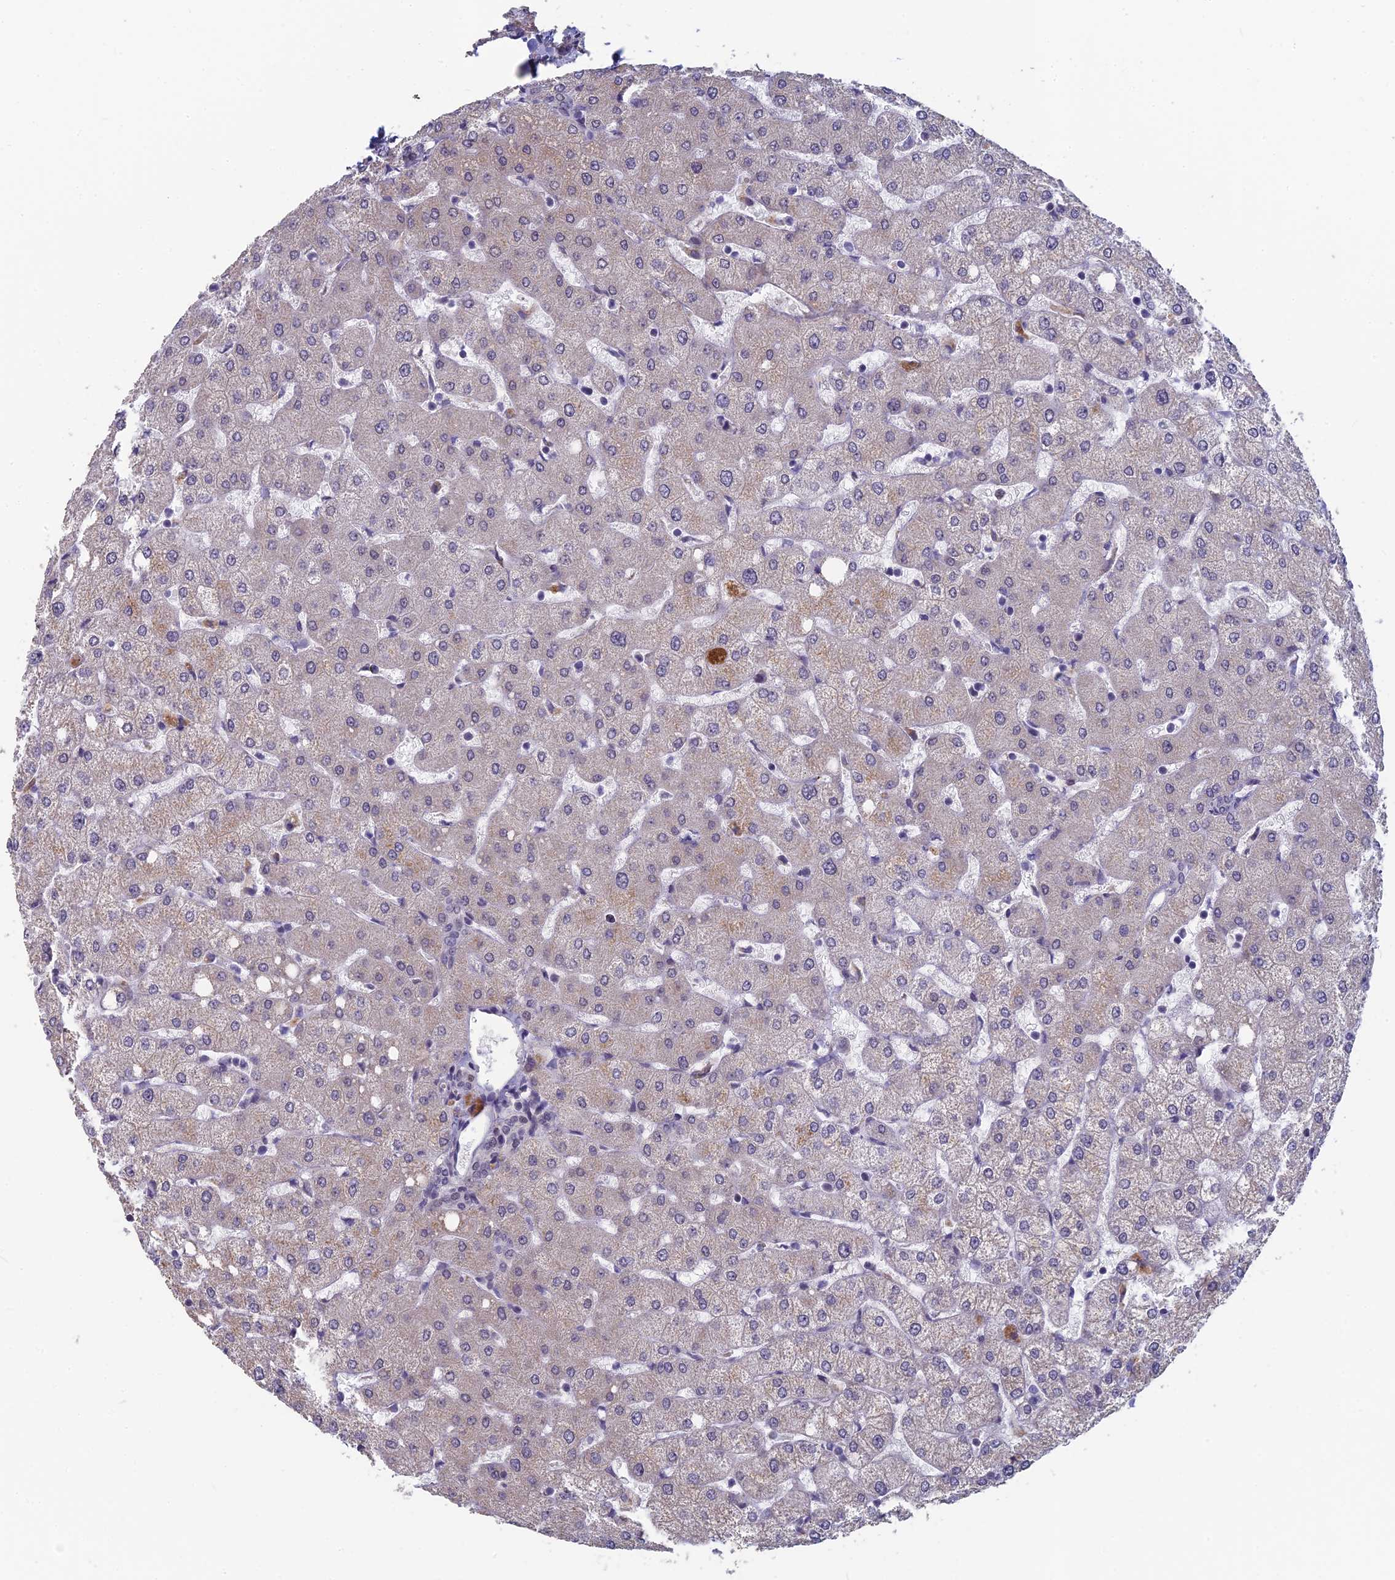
{"staining": {"intensity": "negative", "quantity": "none", "location": "none"}, "tissue": "liver", "cell_type": "Cholangiocytes", "image_type": "normal", "snomed": [{"axis": "morphology", "description": "Normal tissue, NOS"}, {"axis": "topography", "description": "Liver"}], "caption": "DAB immunohistochemical staining of normal liver displays no significant staining in cholangiocytes. Nuclei are stained in blue.", "gene": "MT", "patient": {"sex": "female", "age": 54}}